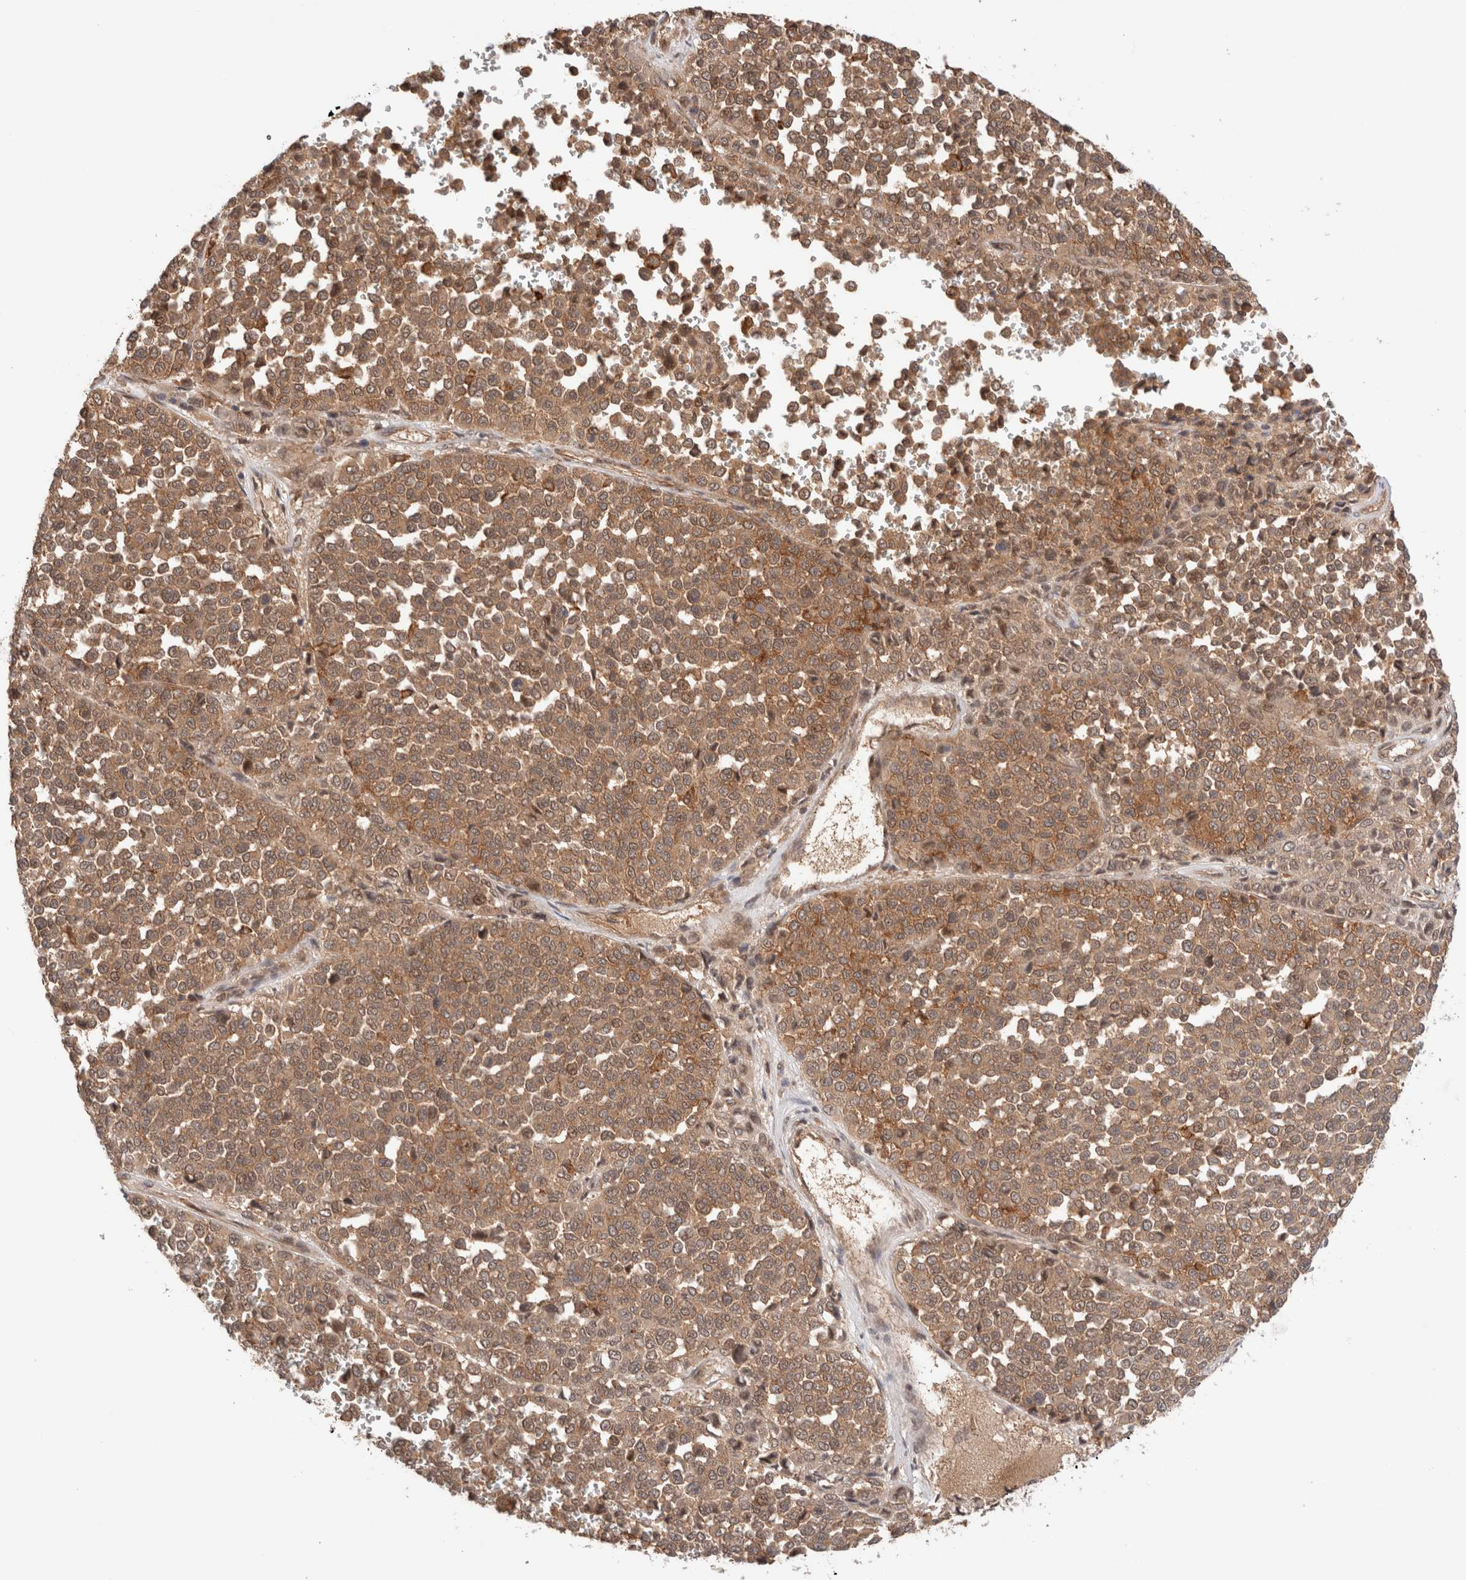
{"staining": {"intensity": "moderate", "quantity": ">75%", "location": "cytoplasmic/membranous,nuclear"}, "tissue": "melanoma", "cell_type": "Tumor cells", "image_type": "cancer", "snomed": [{"axis": "morphology", "description": "Malignant melanoma, Metastatic site"}, {"axis": "topography", "description": "Pancreas"}], "caption": "A medium amount of moderate cytoplasmic/membranous and nuclear expression is seen in about >75% of tumor cells in melanoma tissue.", "gene": "SIKE1", "patient": {"sex": "female", "age": 30}}